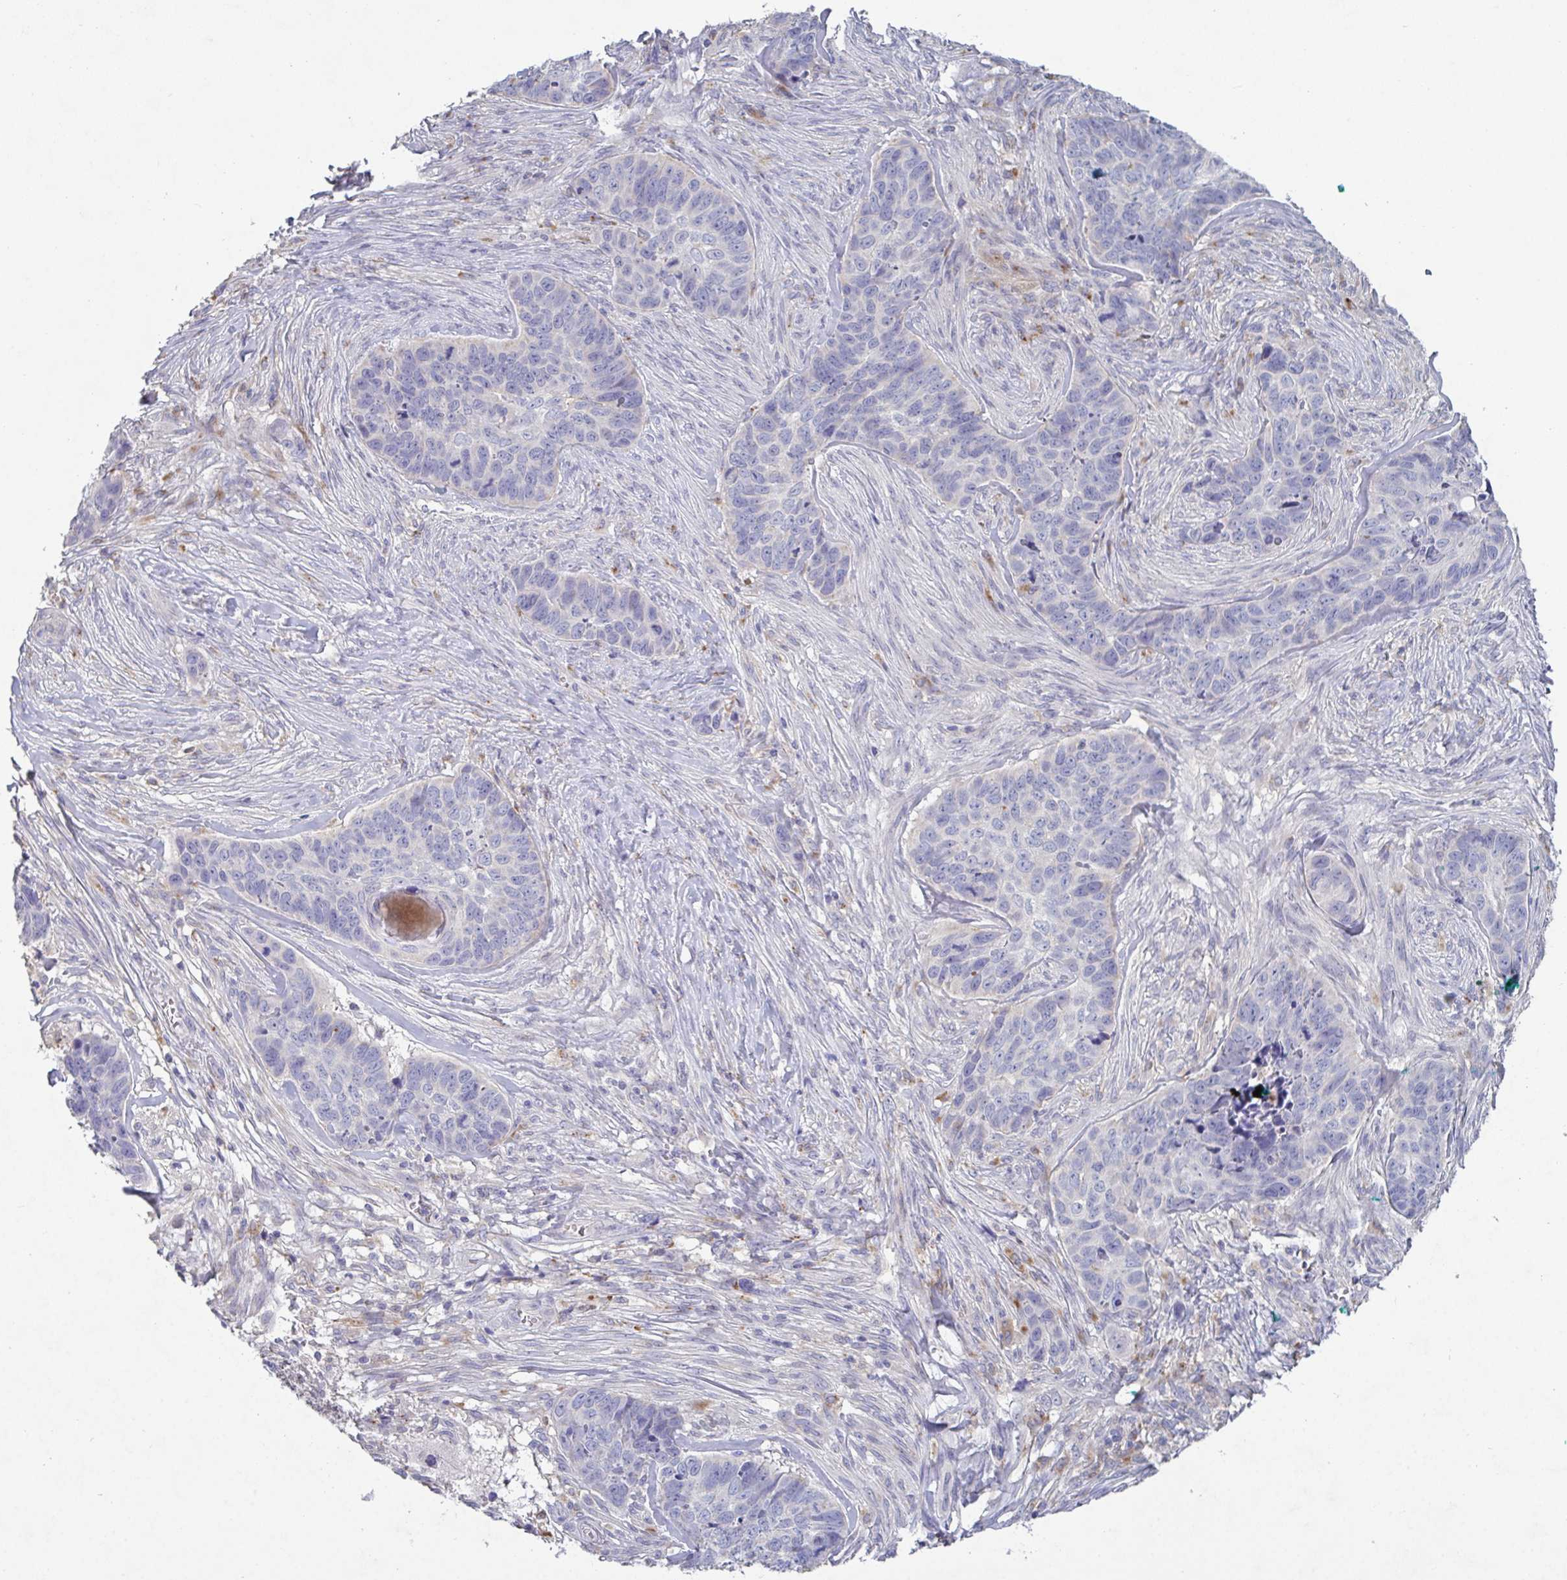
{"staining": {"intensity": "negative", "quantity": "none", "location": "none"}, "tissue": "skin cancer", "cell_type": "Tumor cells", "image_type": "cancer", "snomed": [{"axis": "morphology", "description": "Basal cell carcinoma"}, {"axis": "topography", "description": "Skin"}], "caption": "Immunohistochemistry of human skin cancer (basal cell carcinoma) demonstrates no staining in tumor cells.", "gene": "GALNT13", "patient": {"sex": "female", "age": 82}}